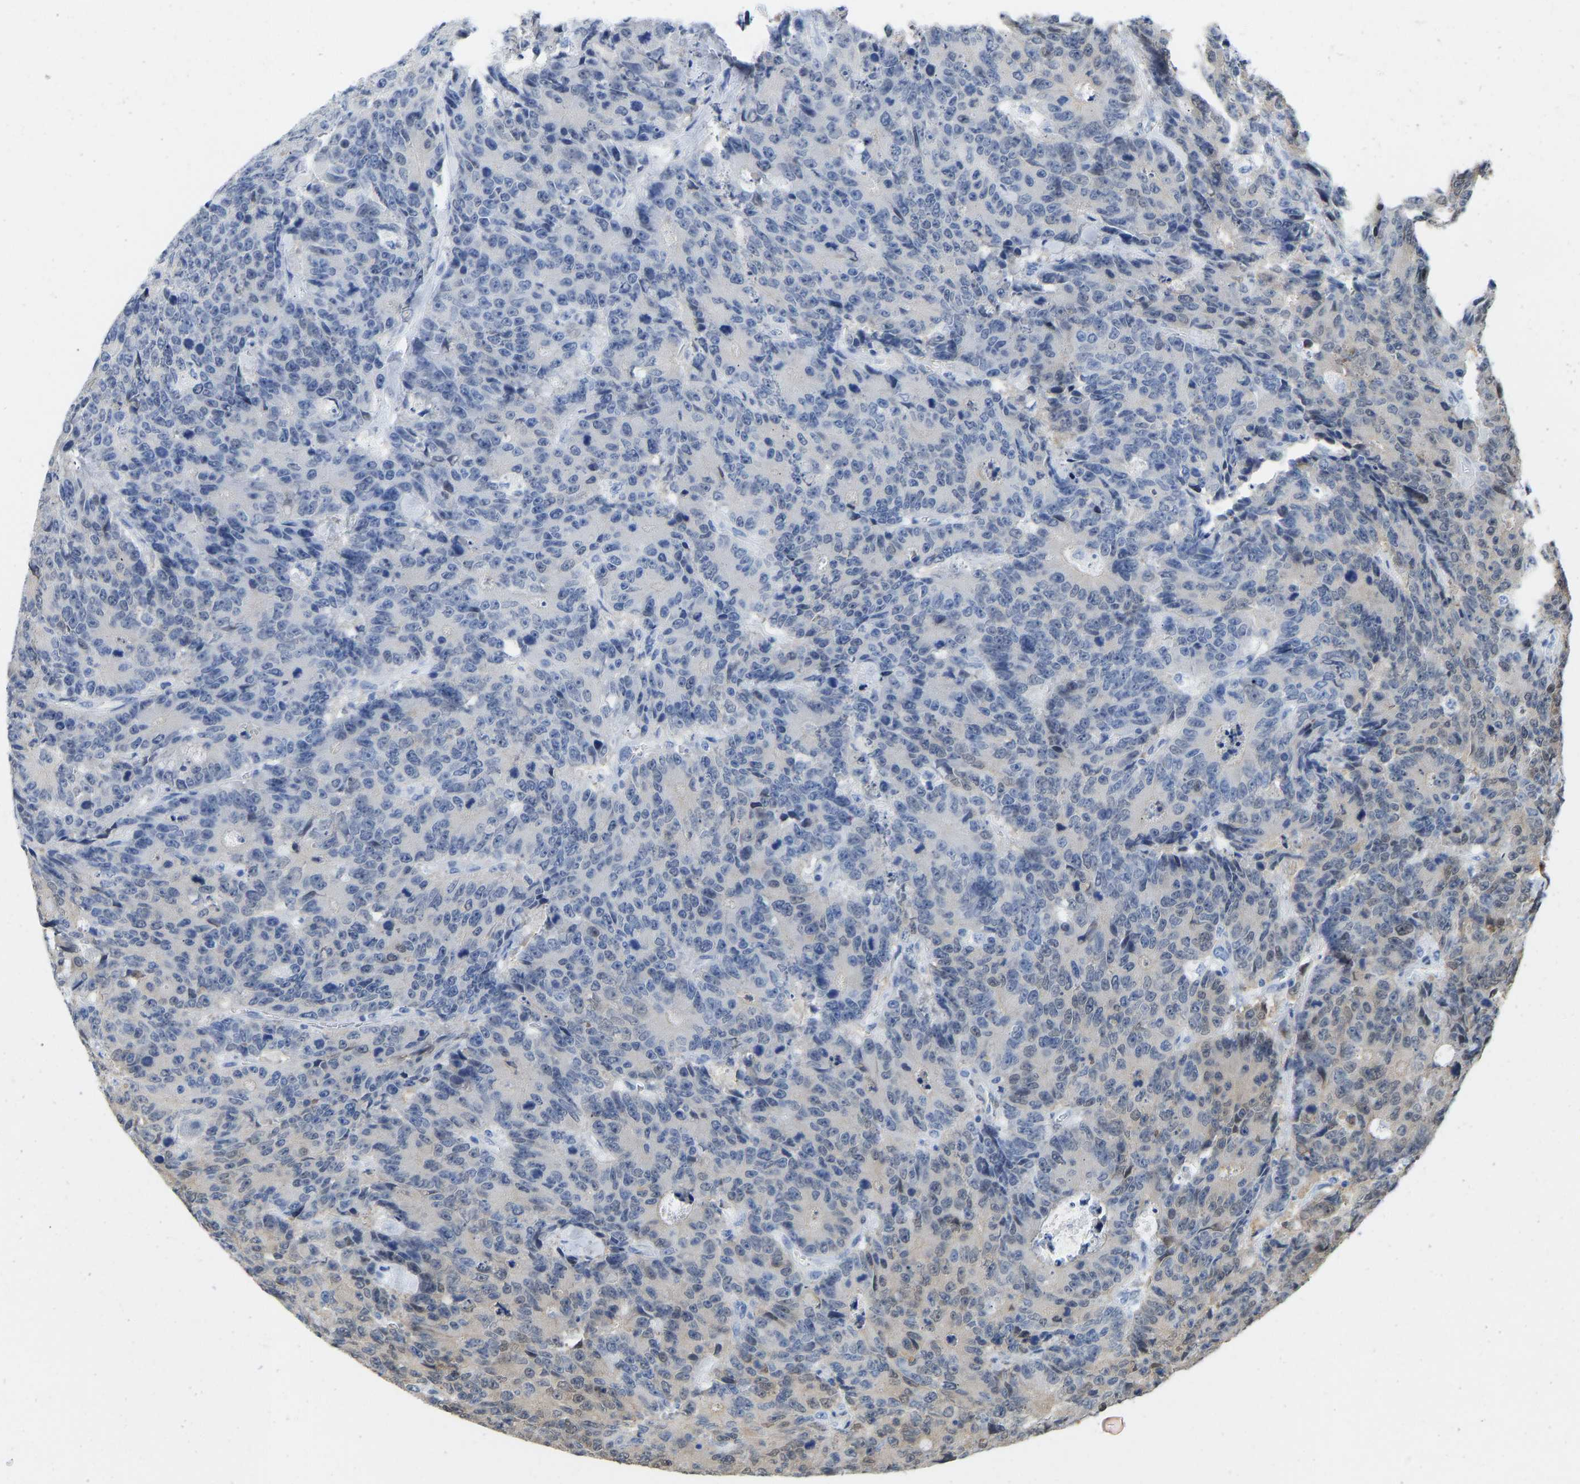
{"staining": {"intensity": "weak", "quantity": "<25%", "location": "cytoplasmic/membranous"}, "tissue": "colorectal cancer", "cell_type": "Tumor cells", "image_type": "cancer", "snomed": [{"axis": "morphology", "description": "Adenocarcinoma, NOS"}, {"axis": "topography", "description": "Colon"}], "caption": "Immunohistochemistry (IHC) histopathology image of human adenocarcinoma (colorectal) stained for a protein (brown), which demonstrates no positivity in tumor cells. (DAB (3,3'-diaminobenzidine) immunohistochemistry, high magnification).", "gene": "NKAIN3", "patient": {"sex": "female", "age": 86}}